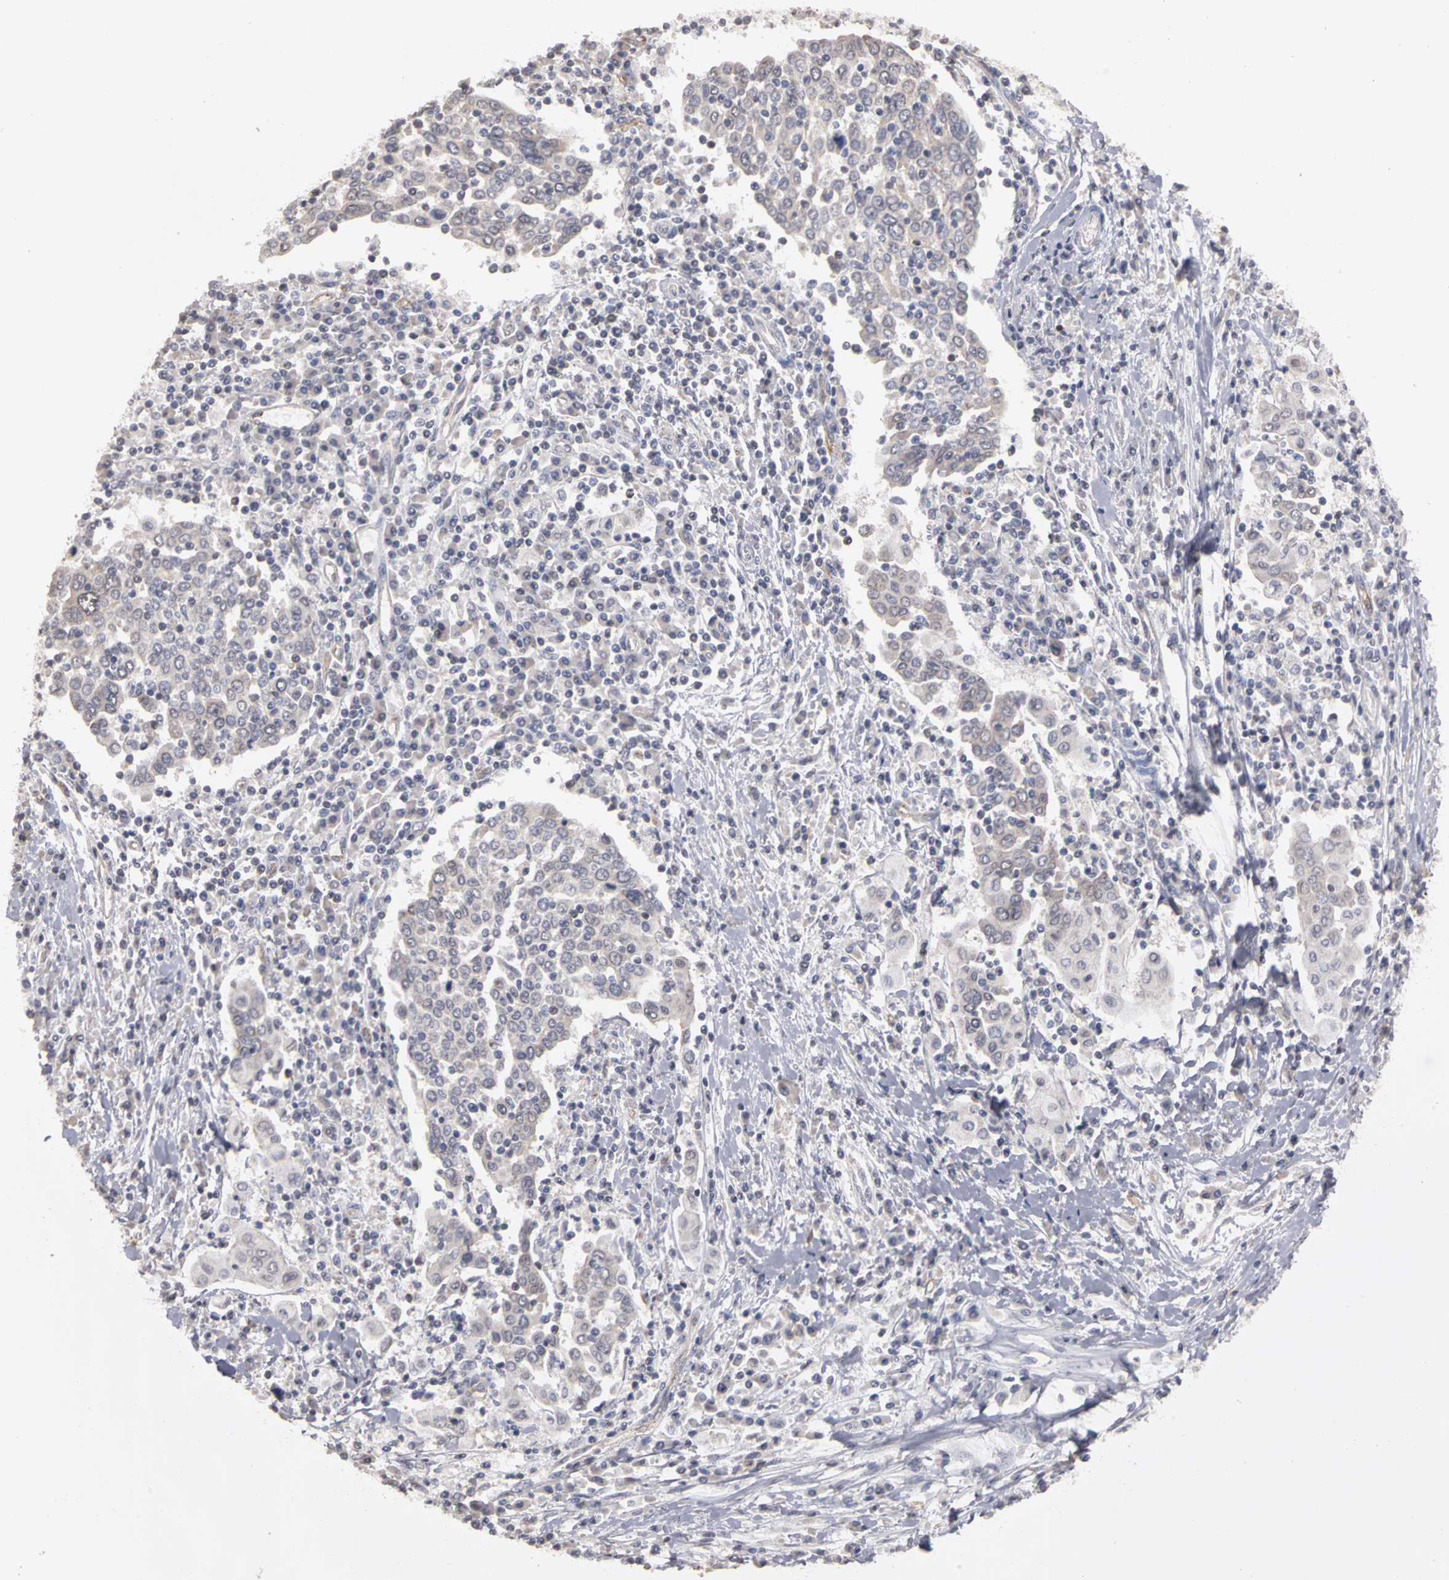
{"staining": {"intensity": "weak", "quantity": ">75%", "location": "cytoplasmic/membranous,nuclear"}, "tissue": "cervical cancer", "cell_type": "Tumor cells", "image_type": "cancer", "snomed": [{"axis": "morphology", "description": "Squamous cell carcinoma, NOS"}, {"axis": "topography", "description": "Cervix"}], "caption": "Protein analysis of cervical squamous cell carcinoma tissue demonstrates weak cytoplasmic/membranous and nuclear positivity in about >75% of tumor cells.", "gene": "PLEKHA1", "patient": {"sex": "female", "age": 40}}